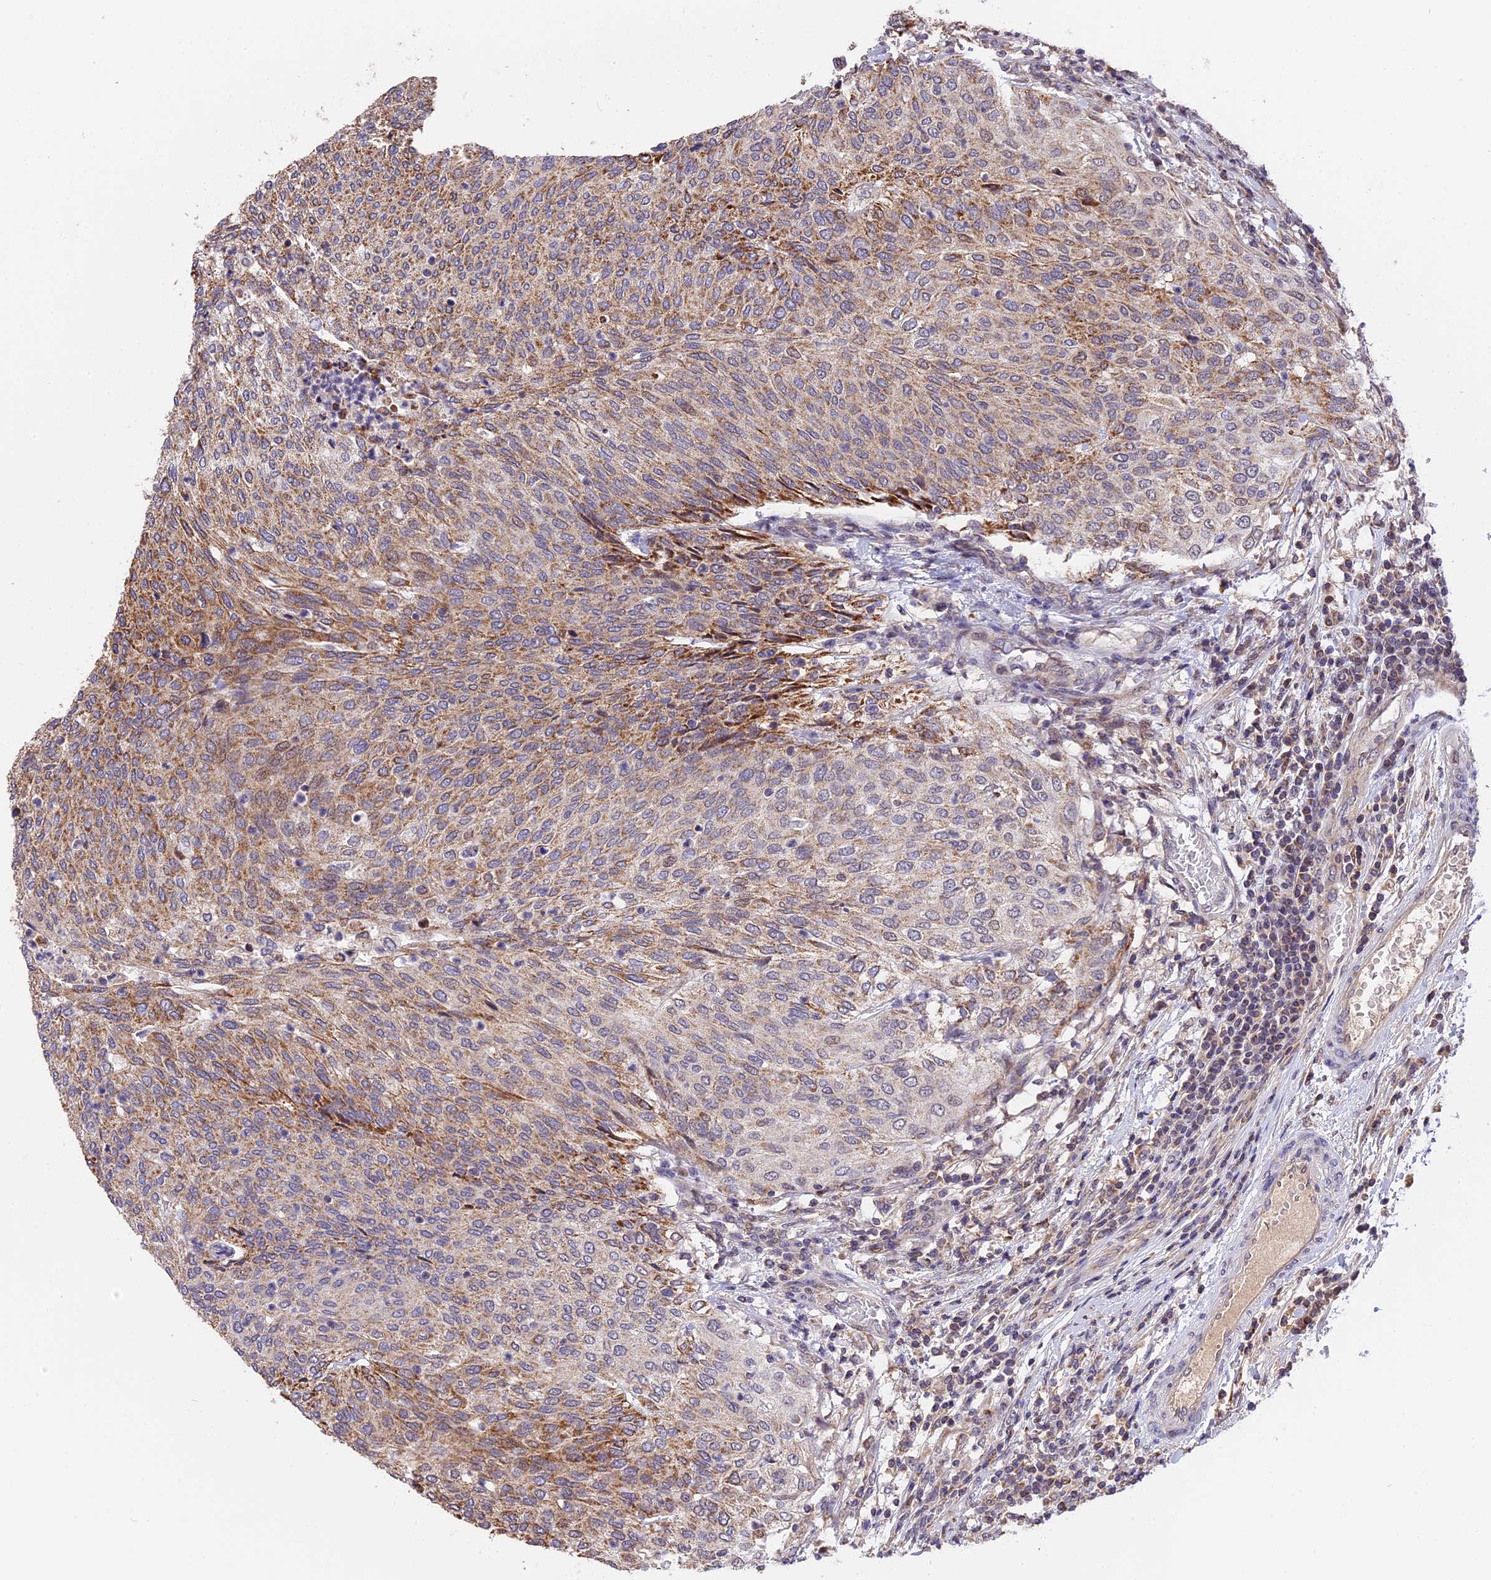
{"staining": {"intensity": "moderate", "quantity": ">75%", "location": "cytoplasmic/membranous"}, "tissue": "urothelial cancer", "cell_type": "Tumor cells", "image_type": "cancer", "snomed": [{"axis": "morphology", "description": "Urothelial carcinoma, Low grade"}, {"axis": "topography", "description": "Urinary bladder"}], "caption": "An IHC micrograph of tumor tissue is shown. Protein staining in brown labels moderate cytoplasmic/membranous positivity in low-grade urothelial carcinoma within tumor cells.", "gene": "RERGL", "patient": {"sex": "female", "age": 79}}